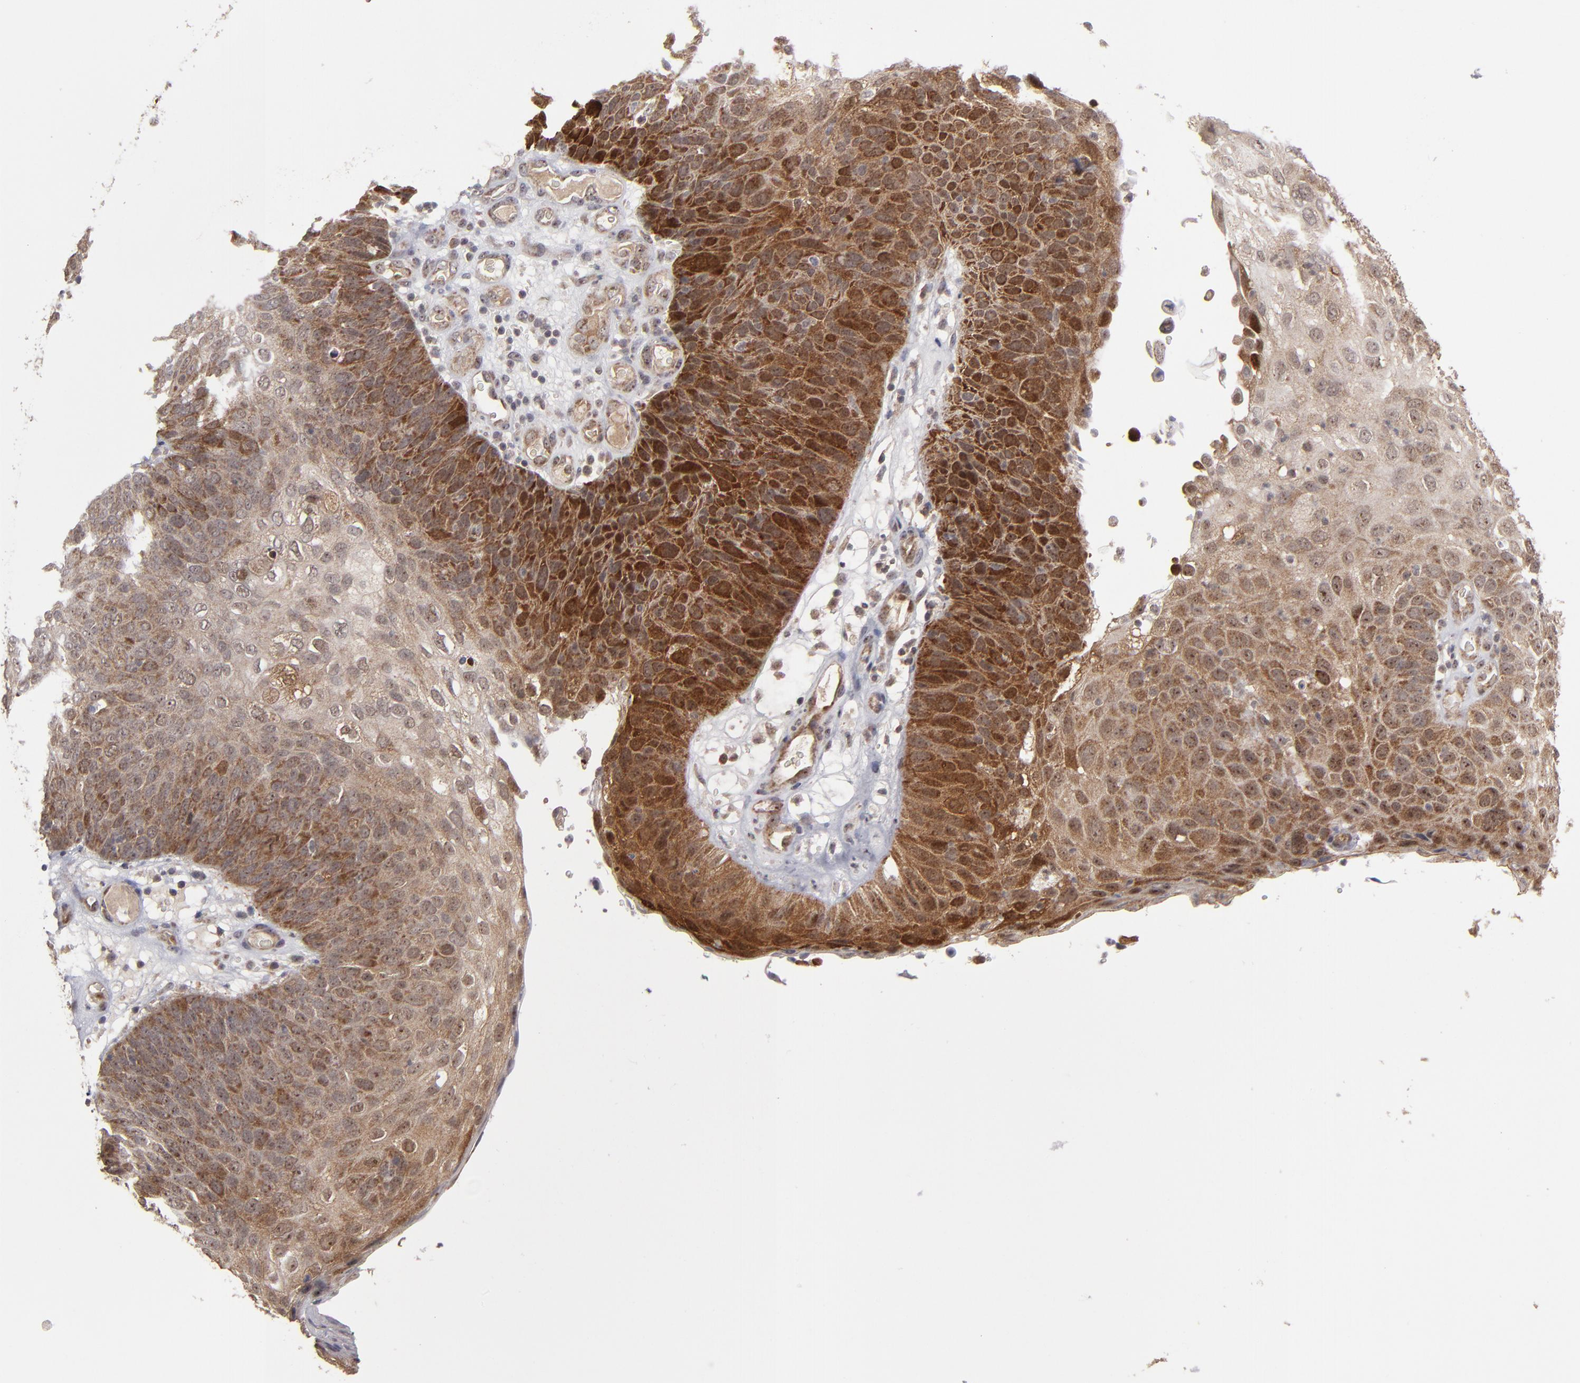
{"staining": {"intensity": "strong", "quantity": ">75%", "location": "cytoplasmic/membranous"}, "tissue": "skin cancer", "cell_type": "Tumor cells", "image_type": "cancer", "snomed": [{"axis": "morphology", "description": "Squamous cell carcinoma, NOS"}, {"axis": "topography", "description": "Skin"}], "caption": "A brown stain shows strong cytoplasmic/membranous positivity of a protein in squamous cell carcinoma (skin) tumor cells. (DAB (3,3'-diaminobenzidine) IHC with brightfield microscopy, high magnification).", "gene": "GLCCI1", "patient": {"sex": "male", "age": 87}}